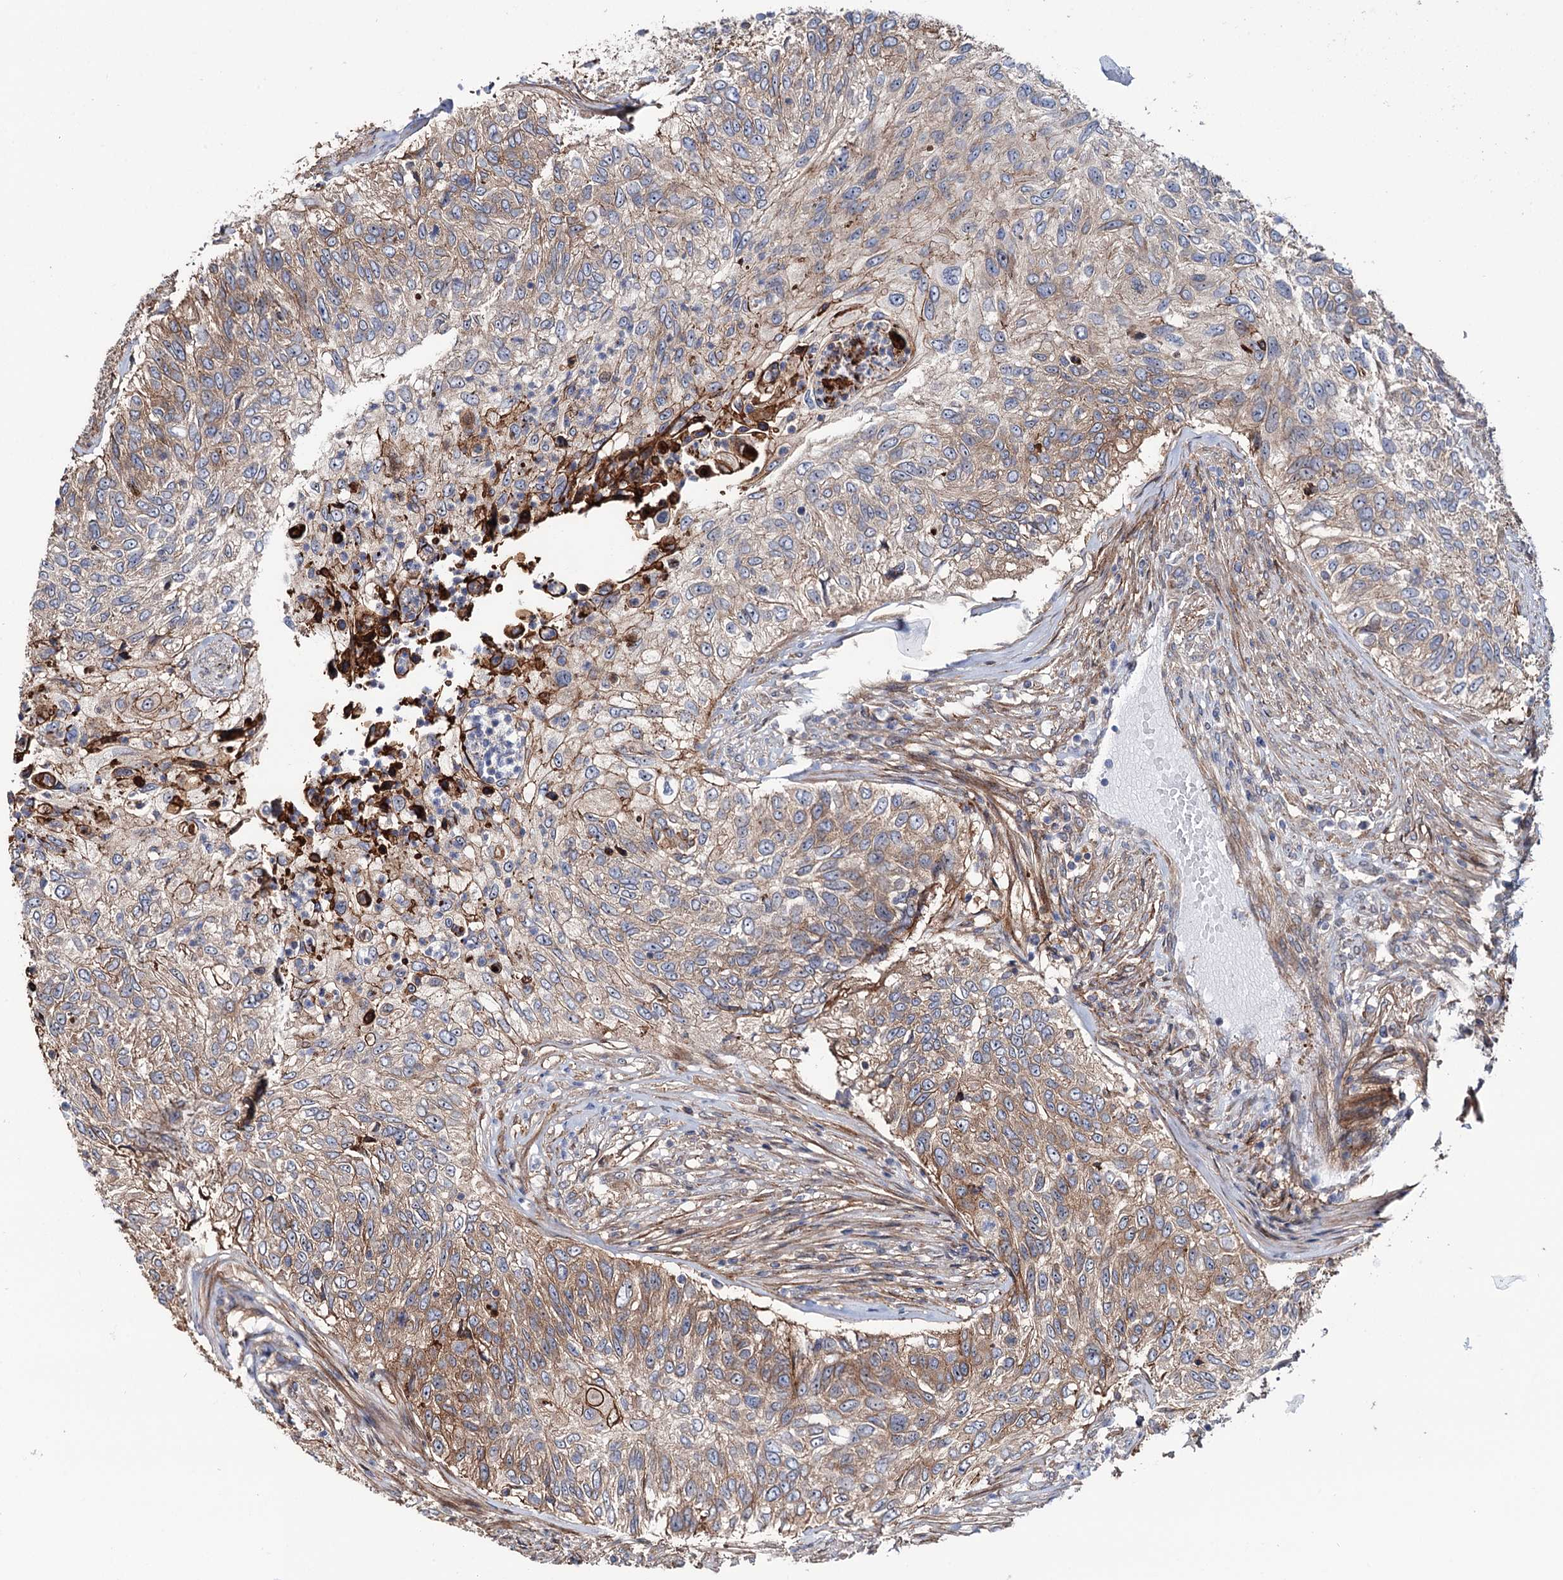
{"staining": {"intensity": "moderate", "quantity": ">75%", "location": "cytoplasmic/membranous"}, "tissue": "urothelial cancer", "cell_type": "Tumor cells", "image_type": "cancer", "snomed": [{"axis": "morphology", "description": "Urothelial carcinoma, High grade"}, {"axis": "topography", "description": "Urinary bladder"}], "caption": "An image showing moderate cytoplasmic/membranous expression in approximately >75% of tumor cells in urothelial cancer, as visualized by brown immunohistochemical staining.", "gene": "PTDSS2", "patient": {"sex": "female", "age": 60}}